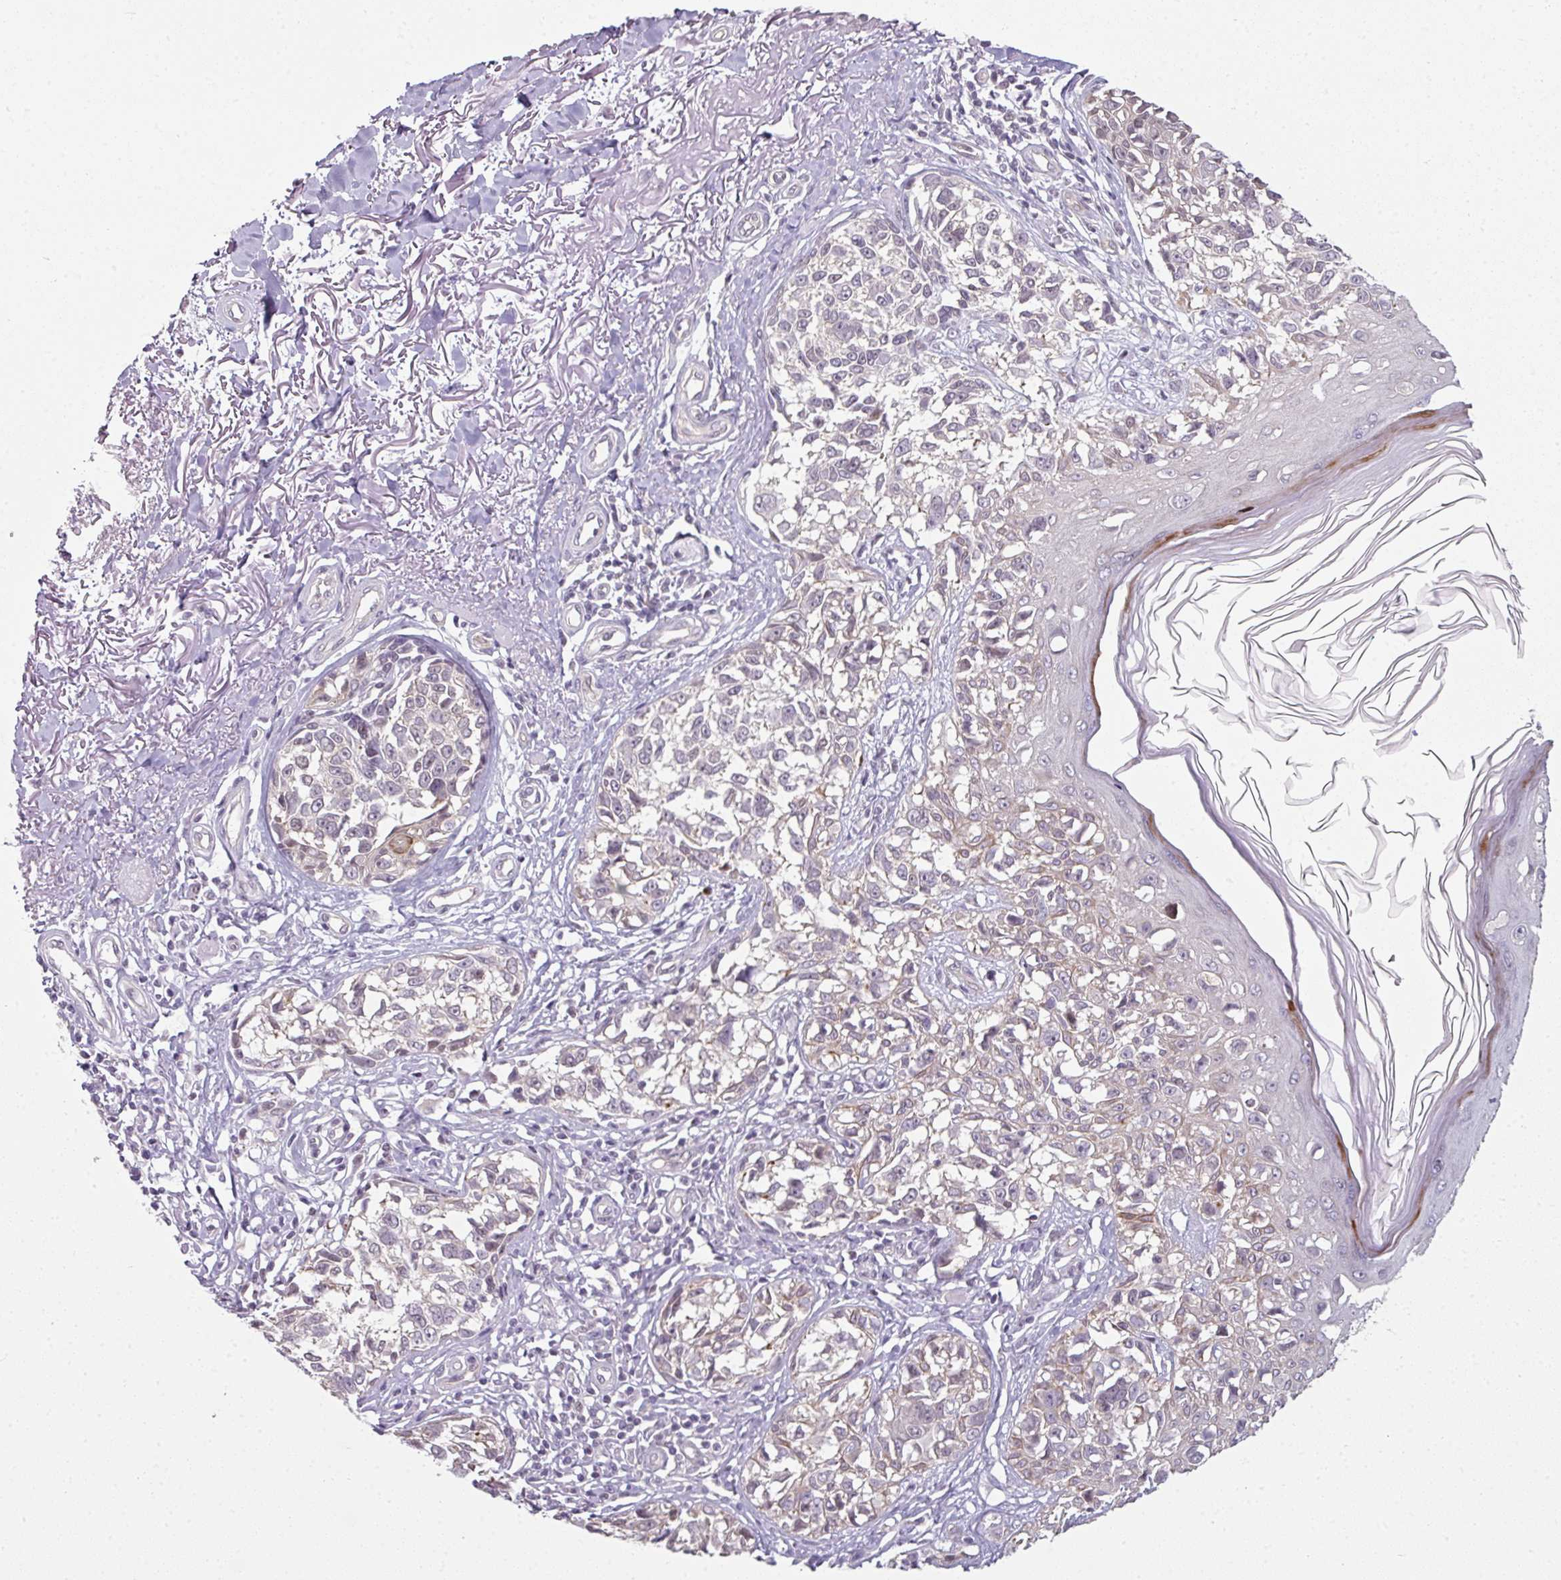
{"staining": {"intensity": "weak", "quantity": "<25%", "location": "nuclear"}, "tissue": "melanoma", "cell_type": "Tumor cells", "image_type": "cancer", "snomed": [{"axis": "morphology", "description": "Malignant melanoma, NOS"}, {"axis": "topography", "description": "Skin"}], "caption": "The histopathology image exhibits no significant expression in tumor cells of malignant melanoma. Nuclei are stained in blue.", "gene": "C19orf33", "patient": {"sex": "male", "age": 73}}